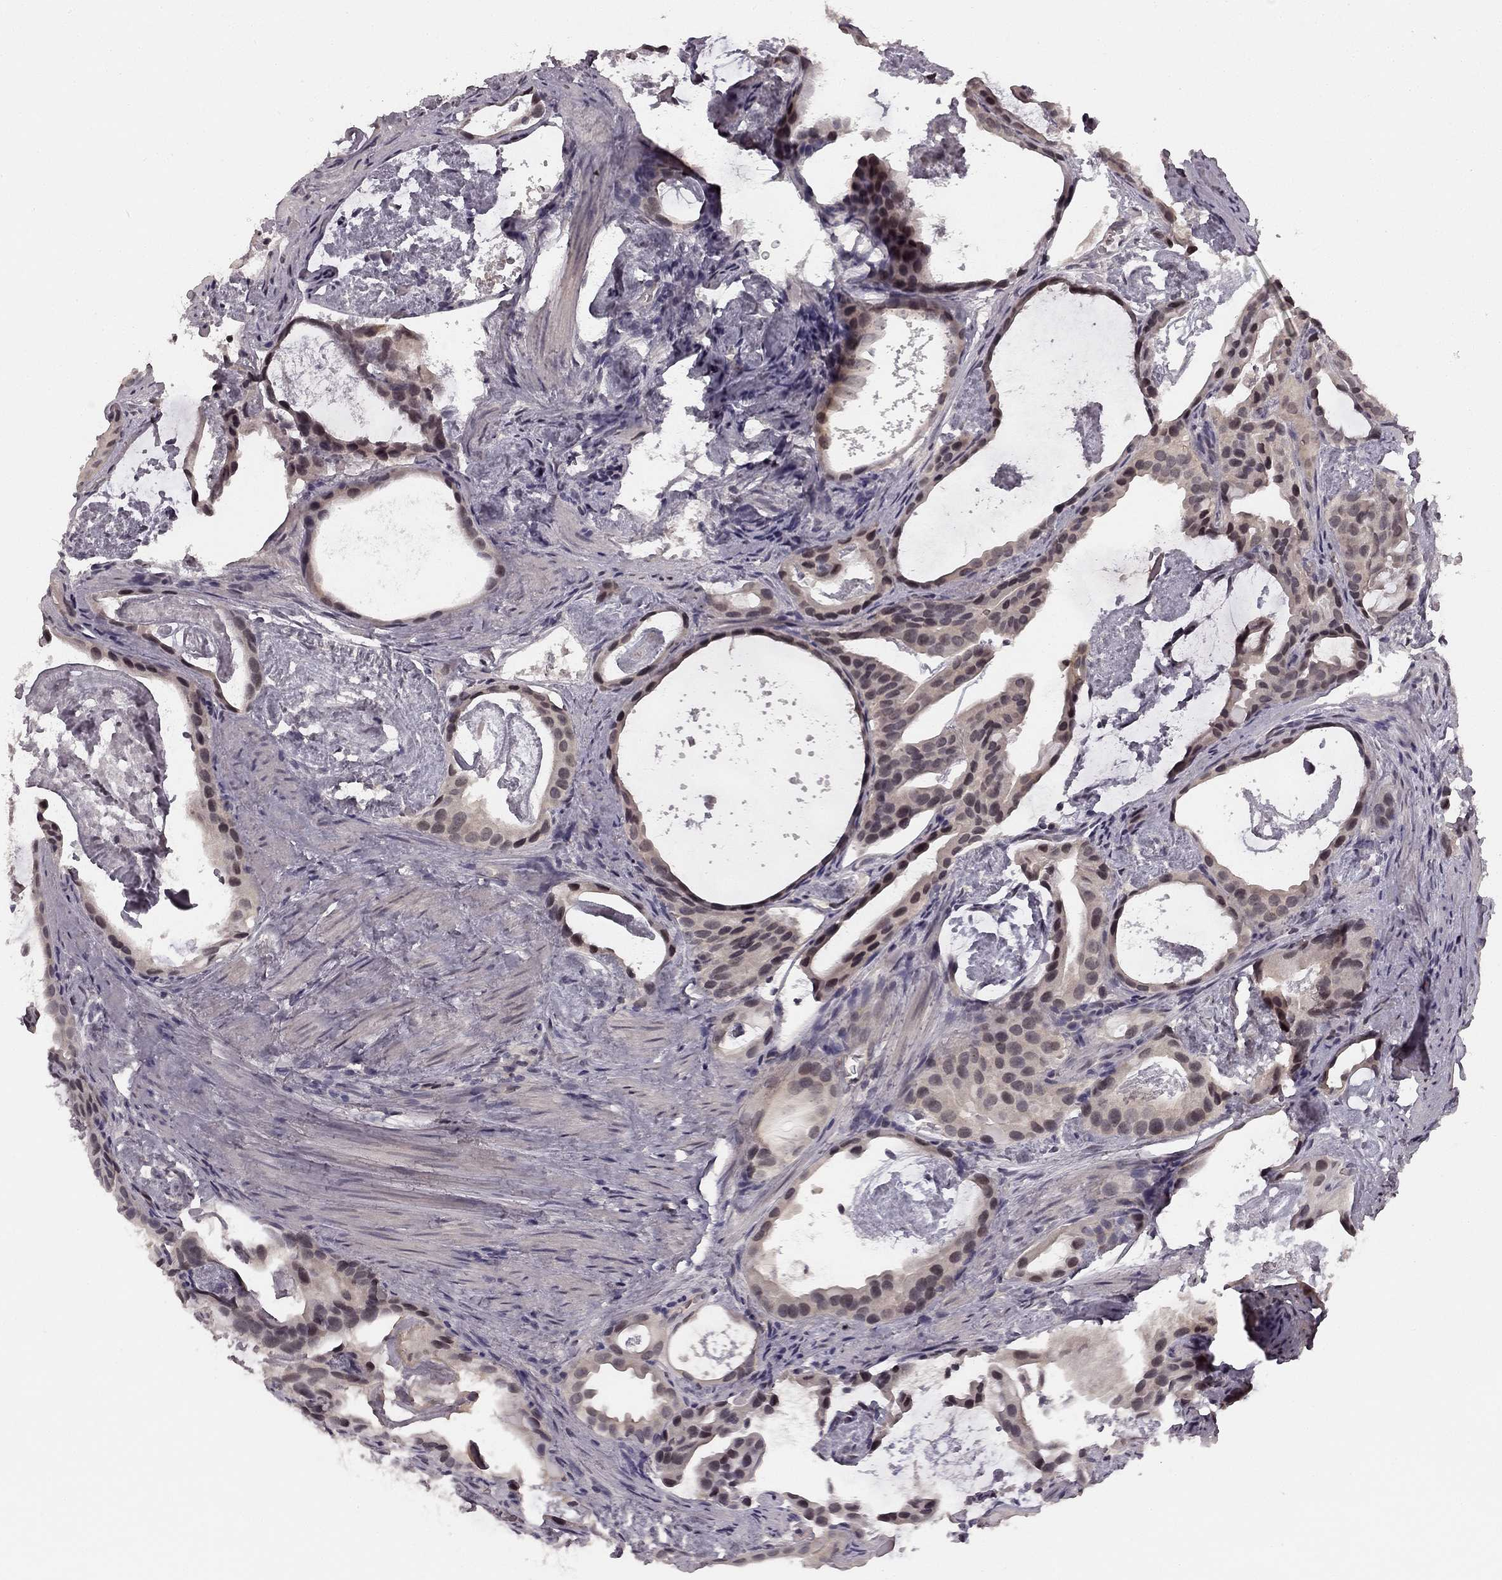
{"staining": {"intensity": "strong", "quantity": "<25%", "location": "cytoplasmic/membranous"}, "tissue": "prostate cancer", "cell_type": "Tumor cells", "image_type": "cancer", "snomed": [{"axis": "morphology", "description": "Adenocarcinoma, Low grade"}, {"axis": "topography", "description": "Prostate and seminal vesicle, NOS"}], "caption": "Protein expression by IHC exhibits strong cytoplasmic/membranous positivity in about <25% of tumor cells in prostate cancer (low-grade adenocarcinoma). (Stains: DAB in brown, nuclei in blue, Microscopy: brightfield microscopy at high magnification).", "gene": "HCN4", "patient": {"sex": "male", "age": 71}}